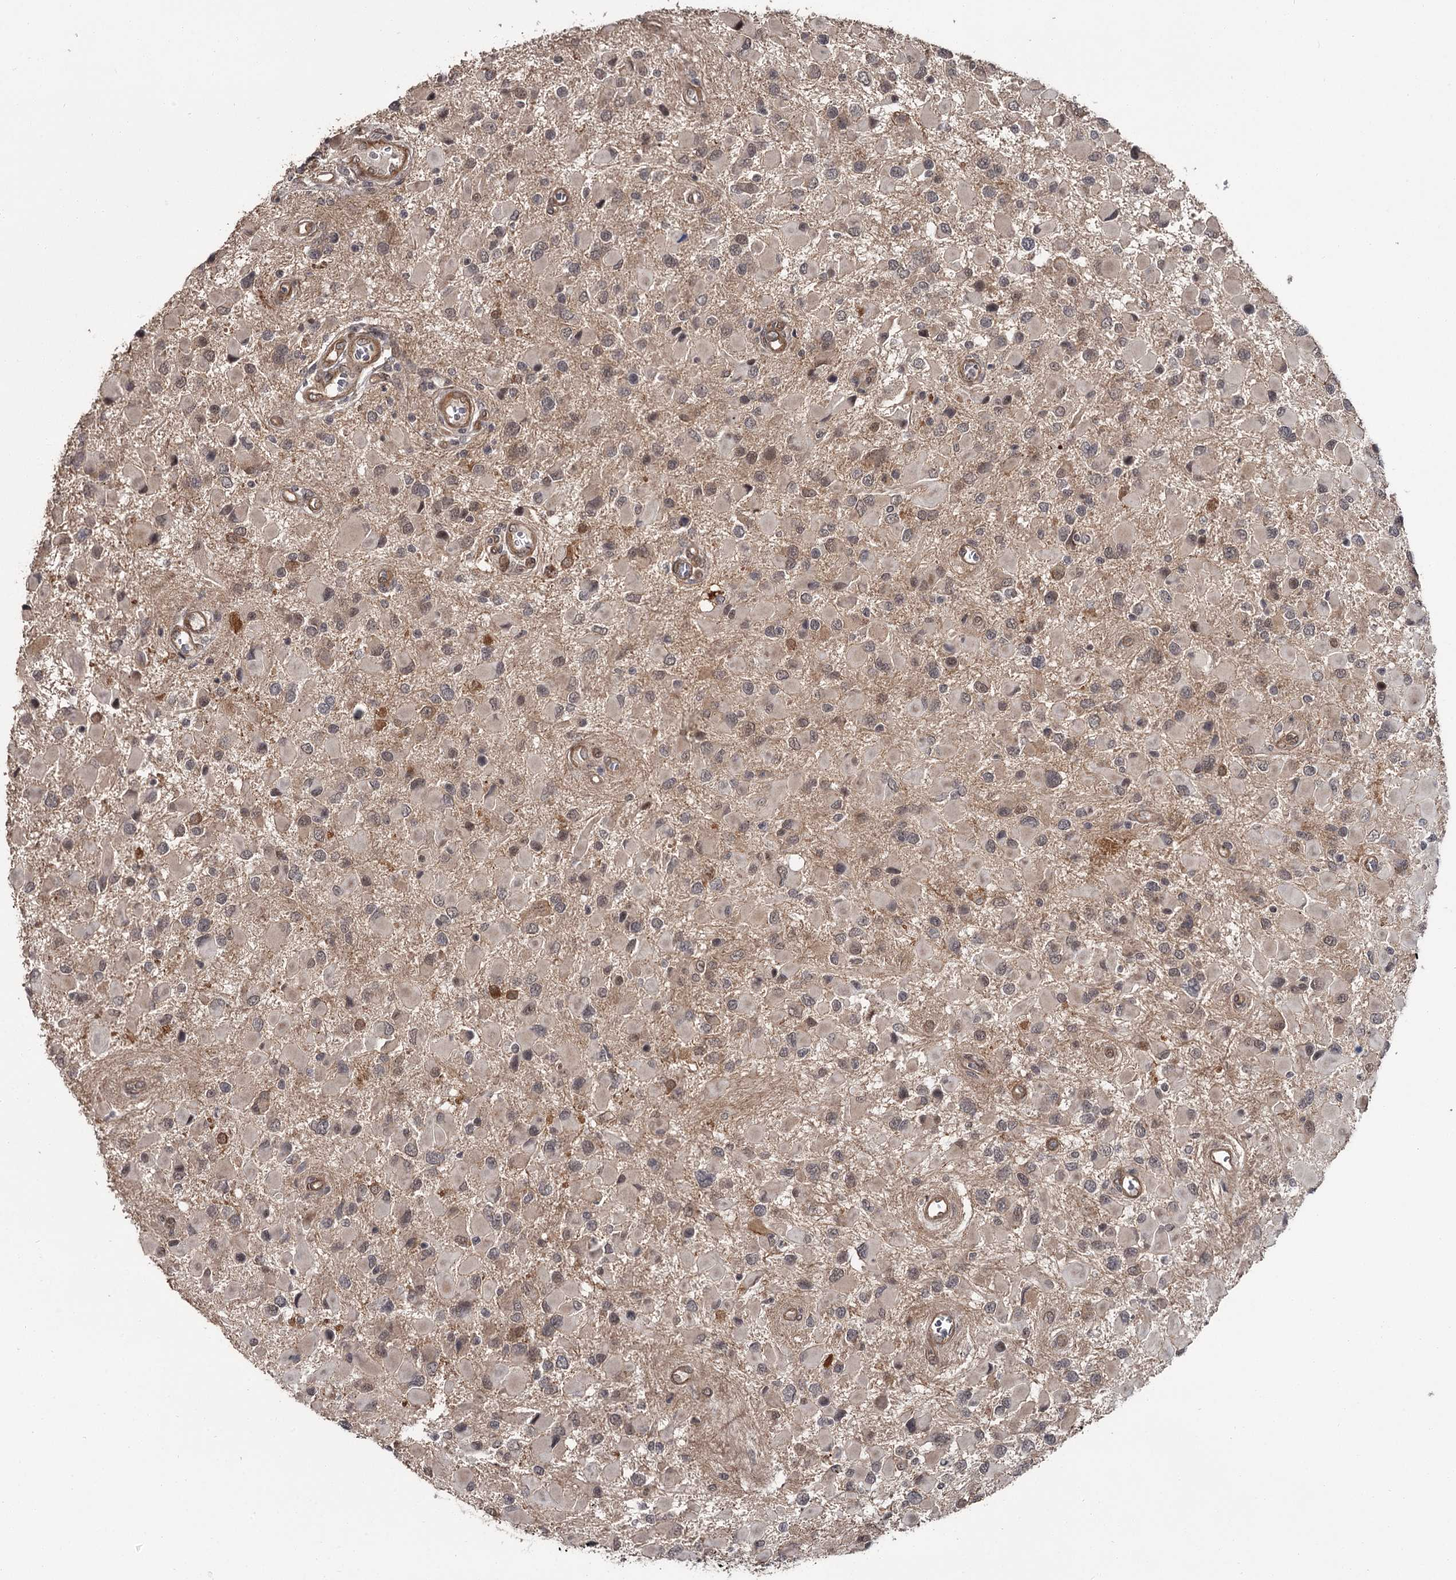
{"staining": {"intensity": "weak", "quantity": "<25%", "location": "nuclear"}, "tissue": "glioma", "cell_type": "Tumor cells", "image_type": "cancer", "snomed": [{"axis": "morphology", "description": "Glioma, malignant, High grade"}, {"axis": "topography", "description": "Brain"}], "caption": "The photomicrograph exhibits no staining of tumor cells in malignant glioma (high-grade).", "gene": "CDC42EP2", "patient": {"sex": "male", "age": 53}}